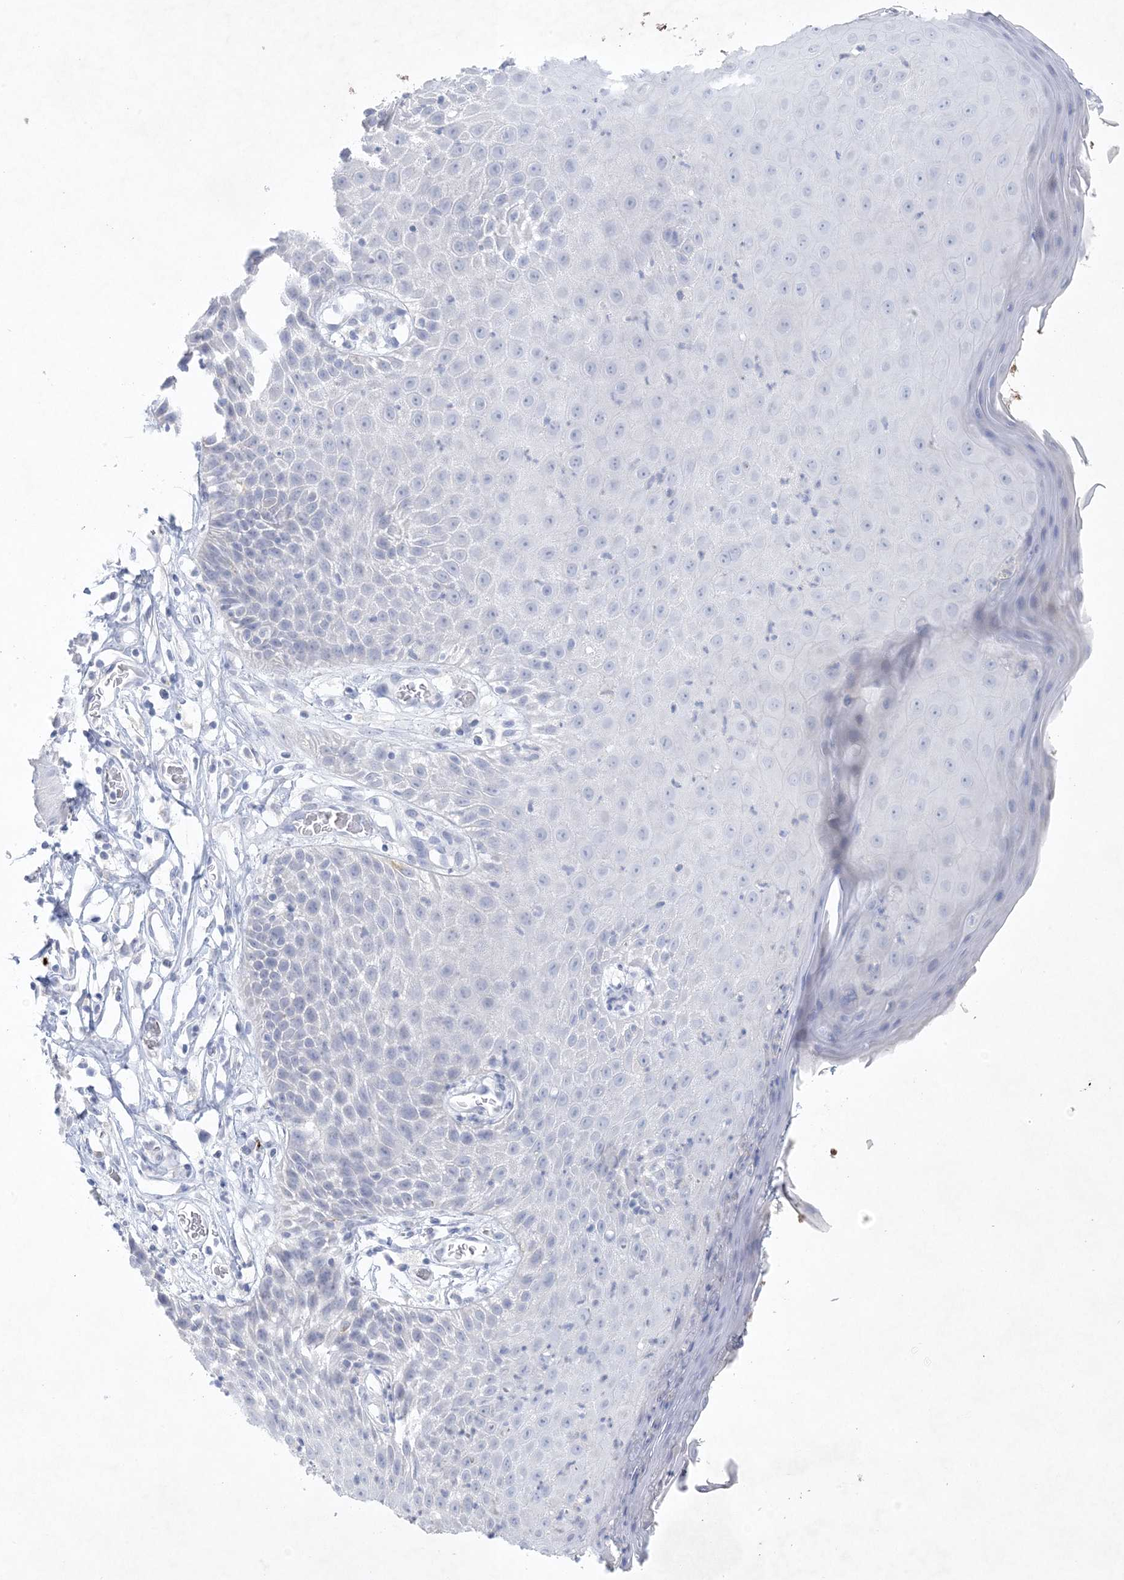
{"staining": {"intensity": "moderate", "quantity": "<25%", "location": "cytoplasmic/membranous"}, "tissue": "skin", "cell_type": "Epidermal cells", "image_type": "normal", "snomed": [{"axis": "morphology", "description": "Normal tissue, NOS"}, {"axis": "topography", "description": "Vulva"}], "caption": "Immunohistochemistry (IHC) photomicrograph of normal skin: skin stained using IHC displays low levels of moderate protein expression localized specifically in the cytoplasmic/membranous of epidermal cells, appearing as a cytoplasmic/membranous brown color.", "gene": "GABRG1", "patient": {"sex": "female", "age": 68}}